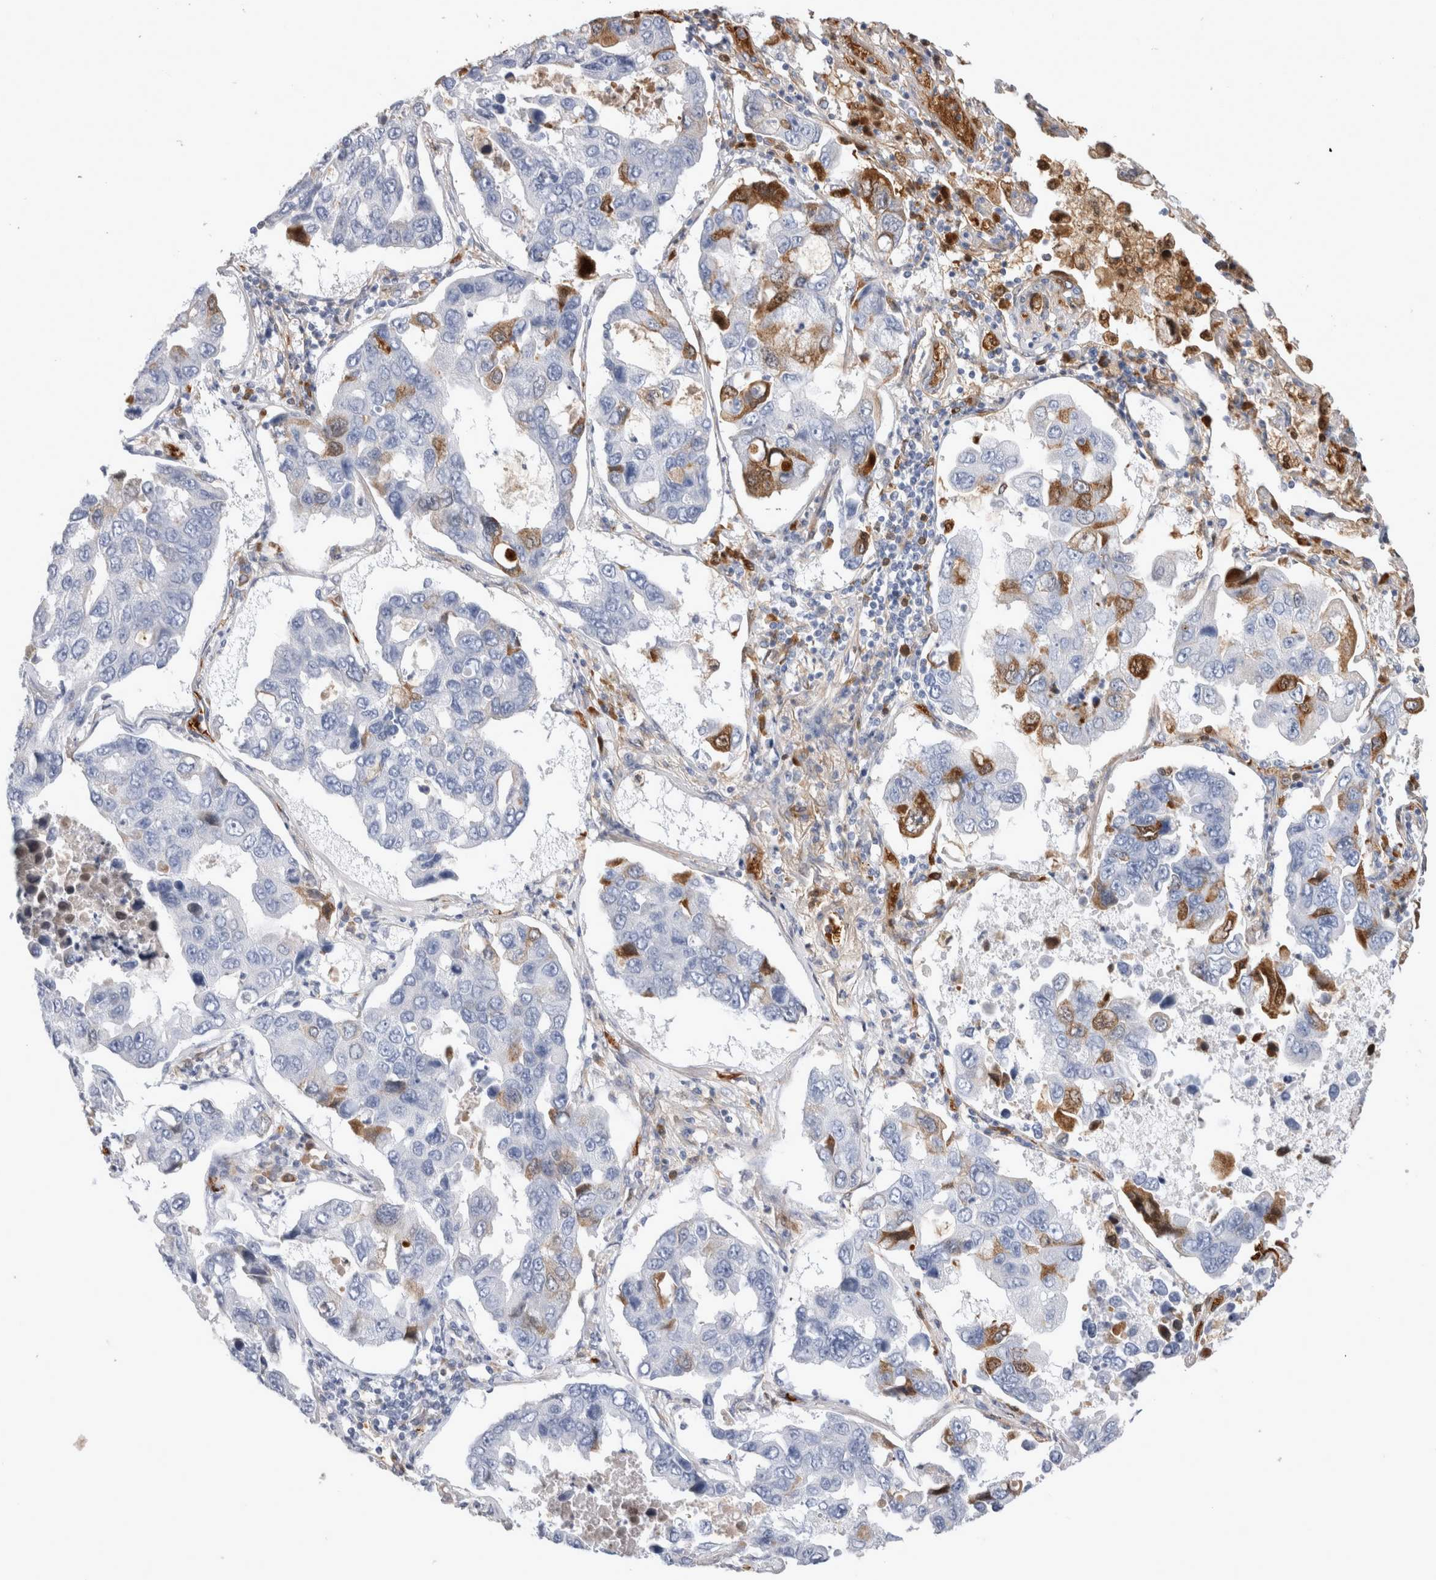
{"staining": {"intensity": "moderate", "quantity": "<25%", "location": "cytoplasmic/membranous"}, "tissue": "lung cancer", "cell_type": "Tumor cells", "image_type": "cancer", "snomed": [{"axis": "morphology", "description": "Adenocarcinoma, NOS"}, {"axis": "topography", "description": "Lung"}], "caption": "Lung cancer (adenocarcinoma) stained for a protein shows moderate cytoplasmic/membranous positivity in tumor cells. The staining was performed using DAB, with brown indicating positive protein expression. Nuclei are stained blue with hematoxylin.", "gene": "CA1", "patient": {"sex": "male", "age": 64}}